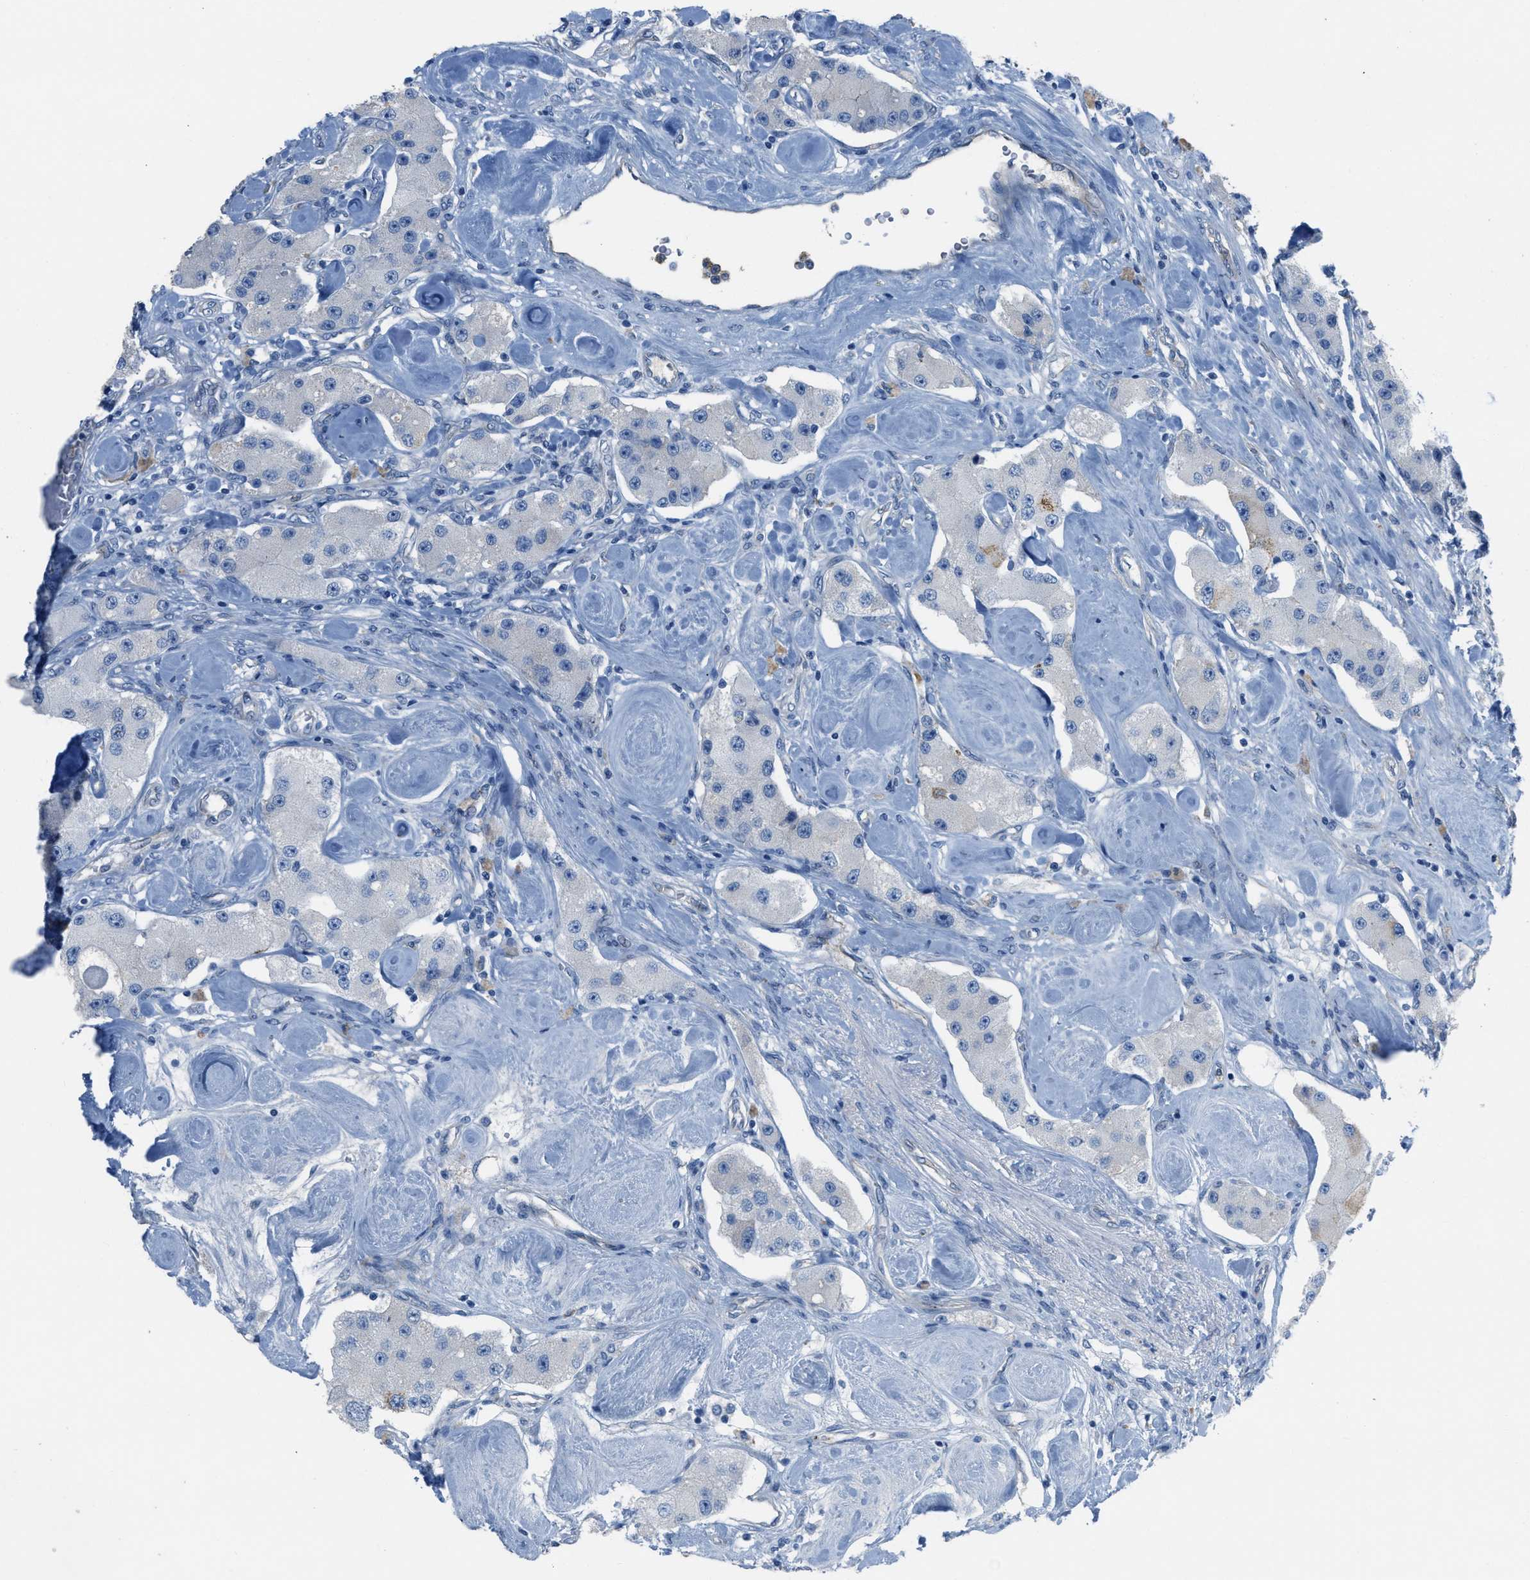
{"staining": {"intensity": "negative", "quantity": "none", "location": "none"}, "tissue": "carcinoid", "cell_type": "Tumor cells", "image_type": "cancer", "snomed": [{"axis": "morphology", "description": "Carcinoid, malignant, NOS"}, {"axis": "topography", "description": "Pancreas"}], "caption": "A micrograph of human carcinoid is negative for staining in tumor cells.", "gene": "CRB3", "patient": {"sex": "male", "age": 41}}